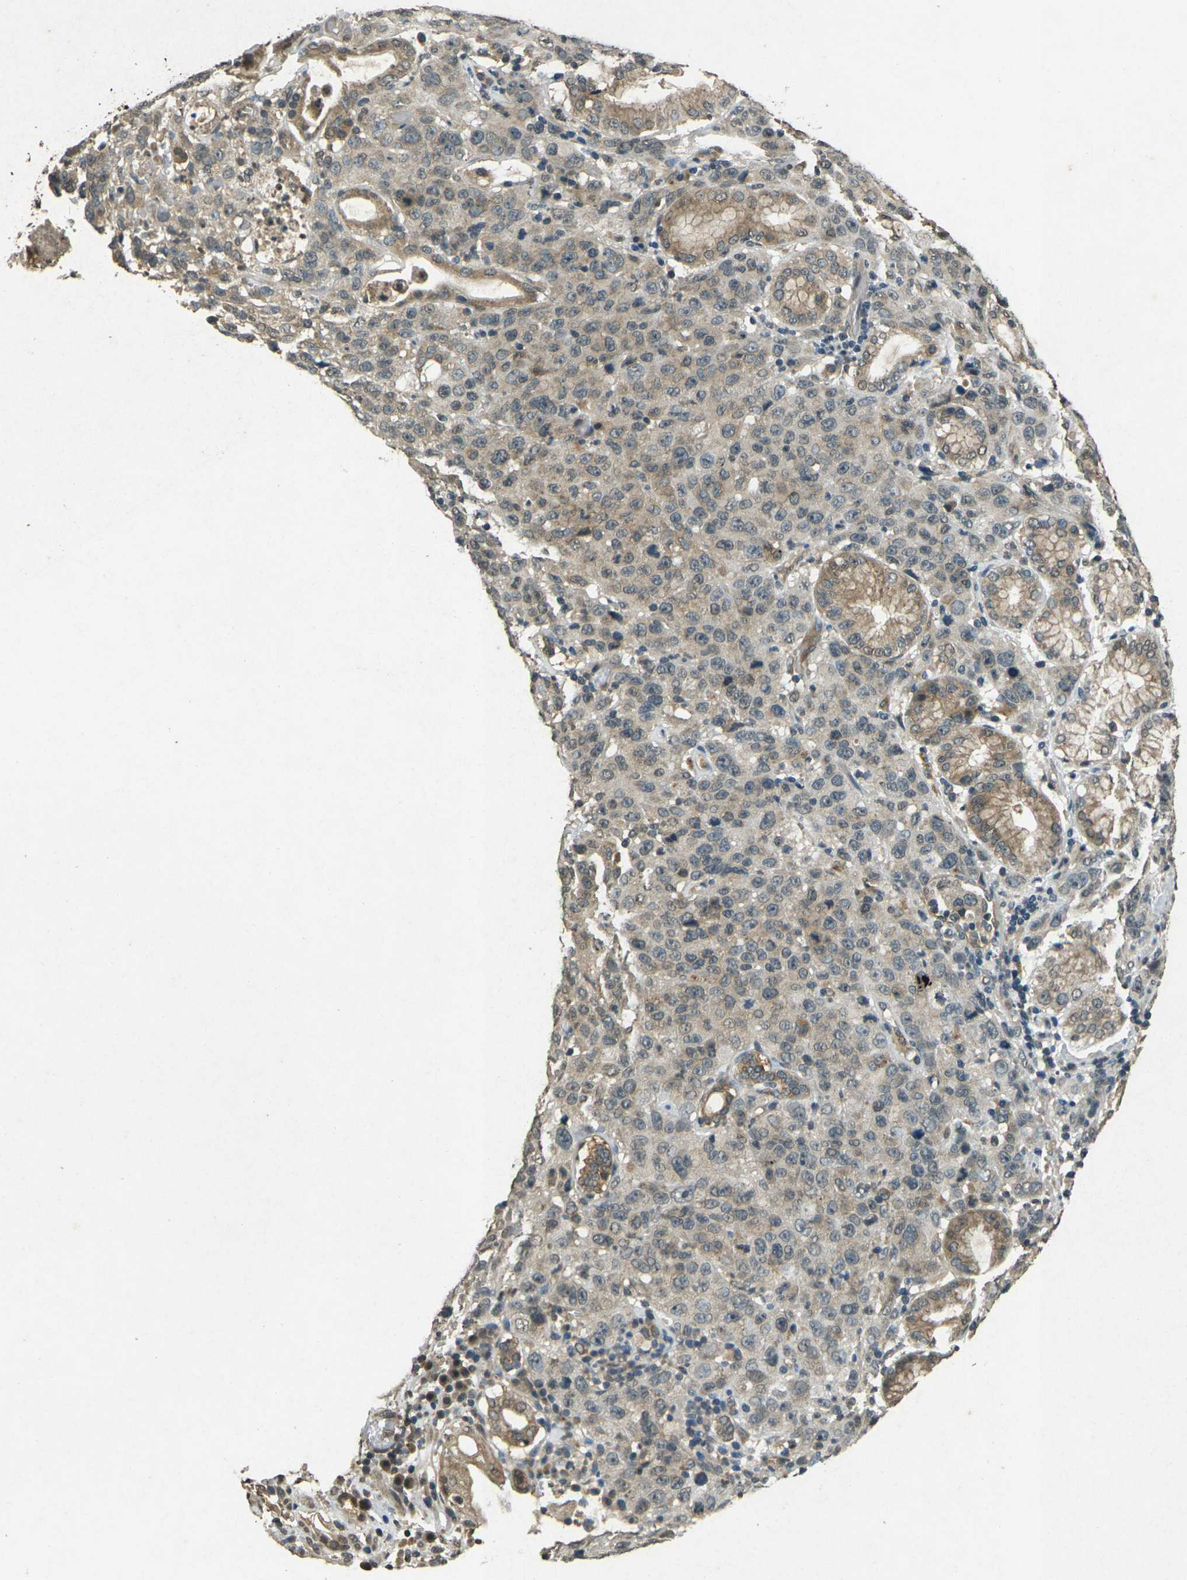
{"staining": {"intensity": "moderate", "quantity": ">75%", "location": "cytoplasmic/membranous"}, "tissue": "stomach cancer", "cell_type": "Tumor cells", "image_type": "cancer", "snomed": [{"axis": "morphology", "description": "Normal tissue, NOS"}, {"axis": "morphology", "description": "Adenocarcinoma, NOS"}, {"axis": "topography", "description": "Stomach"}], "caption": "Protein expression by IHC demonstrates moderate cytoplasmic/membranous staining in approximately >75% of tumor cells in stomach adenocarcinoma. (brown staining indicates protein expression, while blue staining denotes nuclei).", "gene": "PDE2A", "patient": {"sex": "male", "age": 48}}